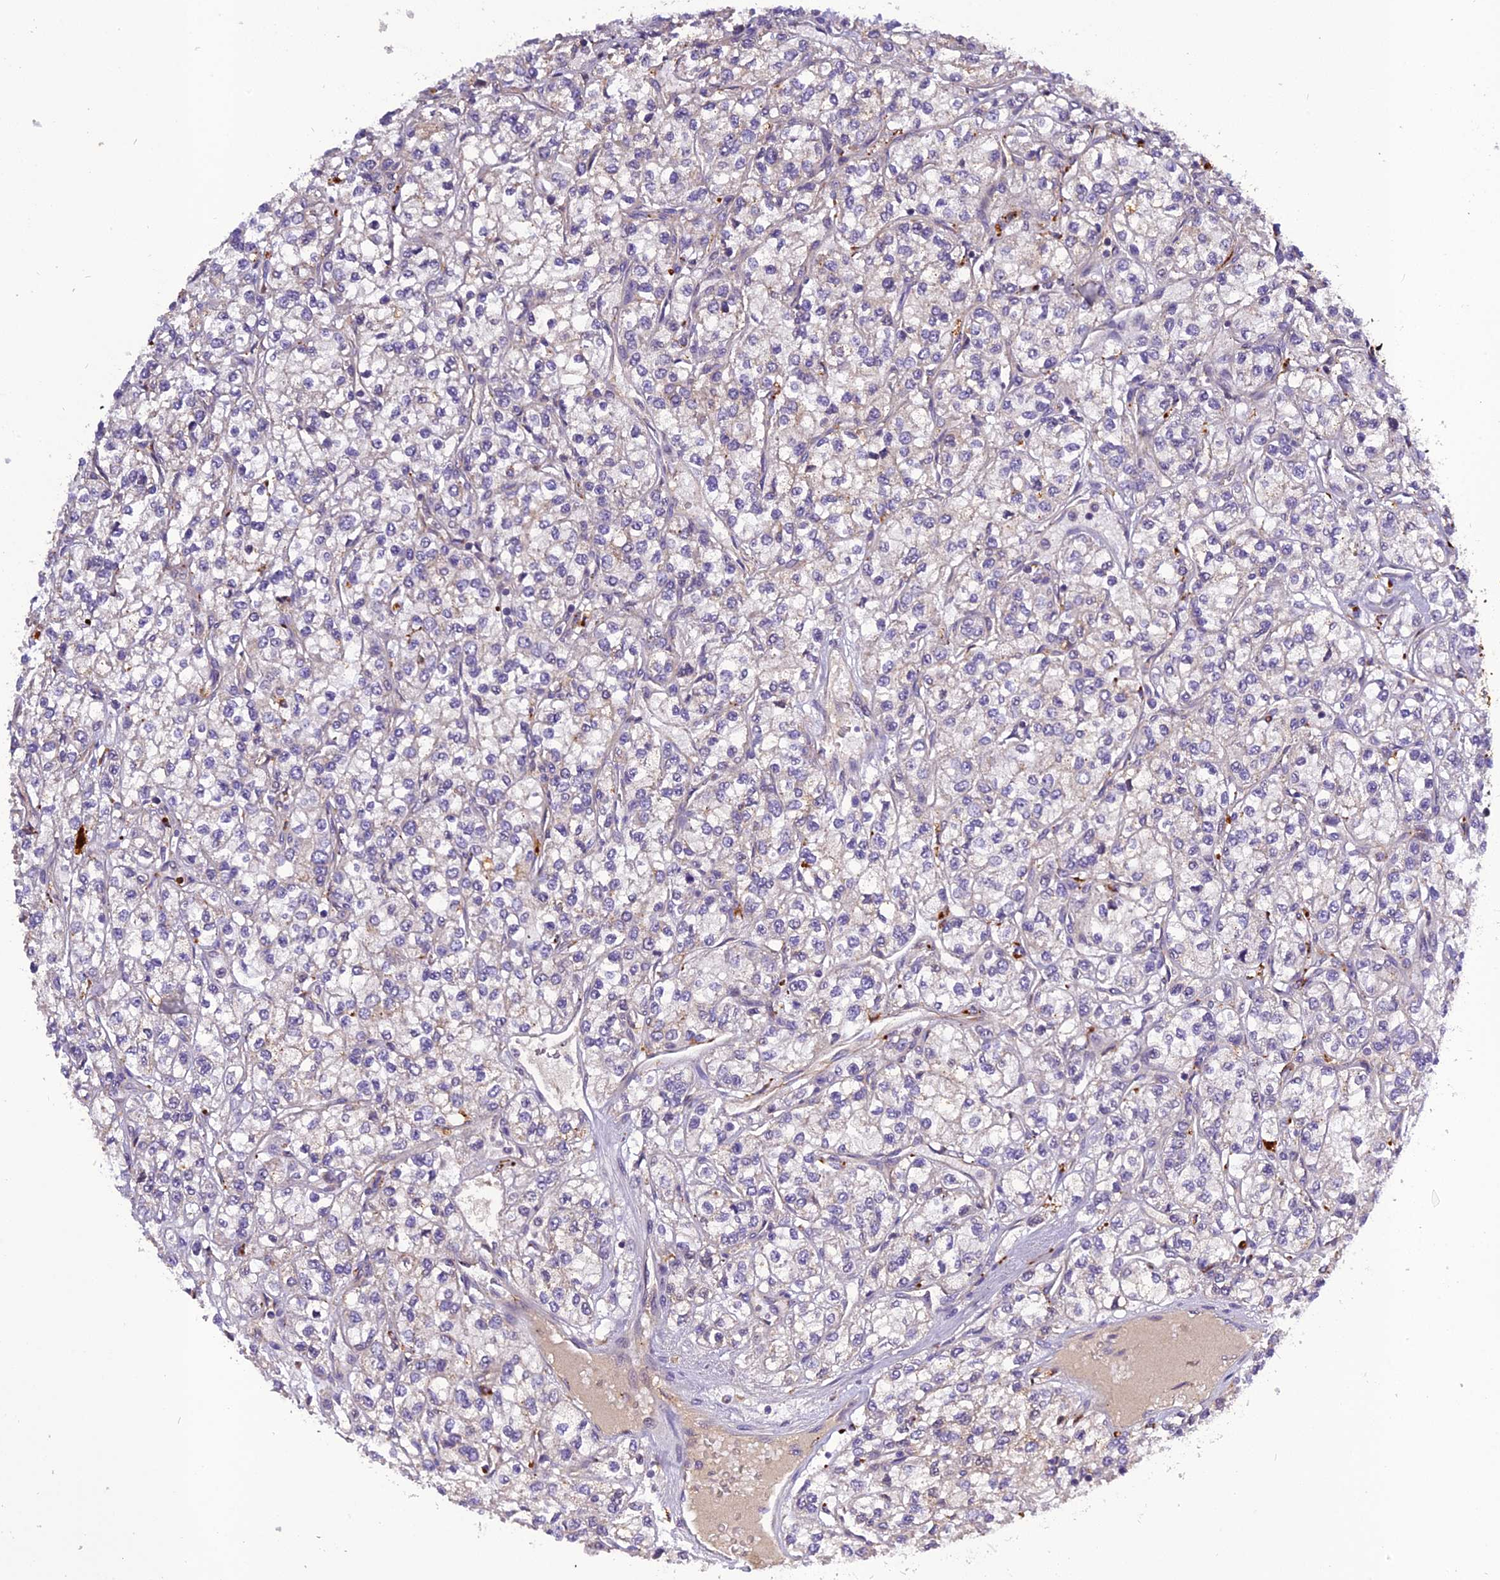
{"staining": {"intensity": "negative", "quantity": "none", "location": "none"}, "tissue": "renal cancer", "cell_type": "Tumor cells", "image_type": "cancer", "snomed": [{"axis": "morphology", "description": "Adenocarcinoma, NOS"}, {"axis": "topography", "description": "Kidney"}], "caption": "Tumor cells are negative for brown protein staining in renal adenocarcinoma.", "gene": "FNIP2", "patient": {"sex": "male", "age": 80}}